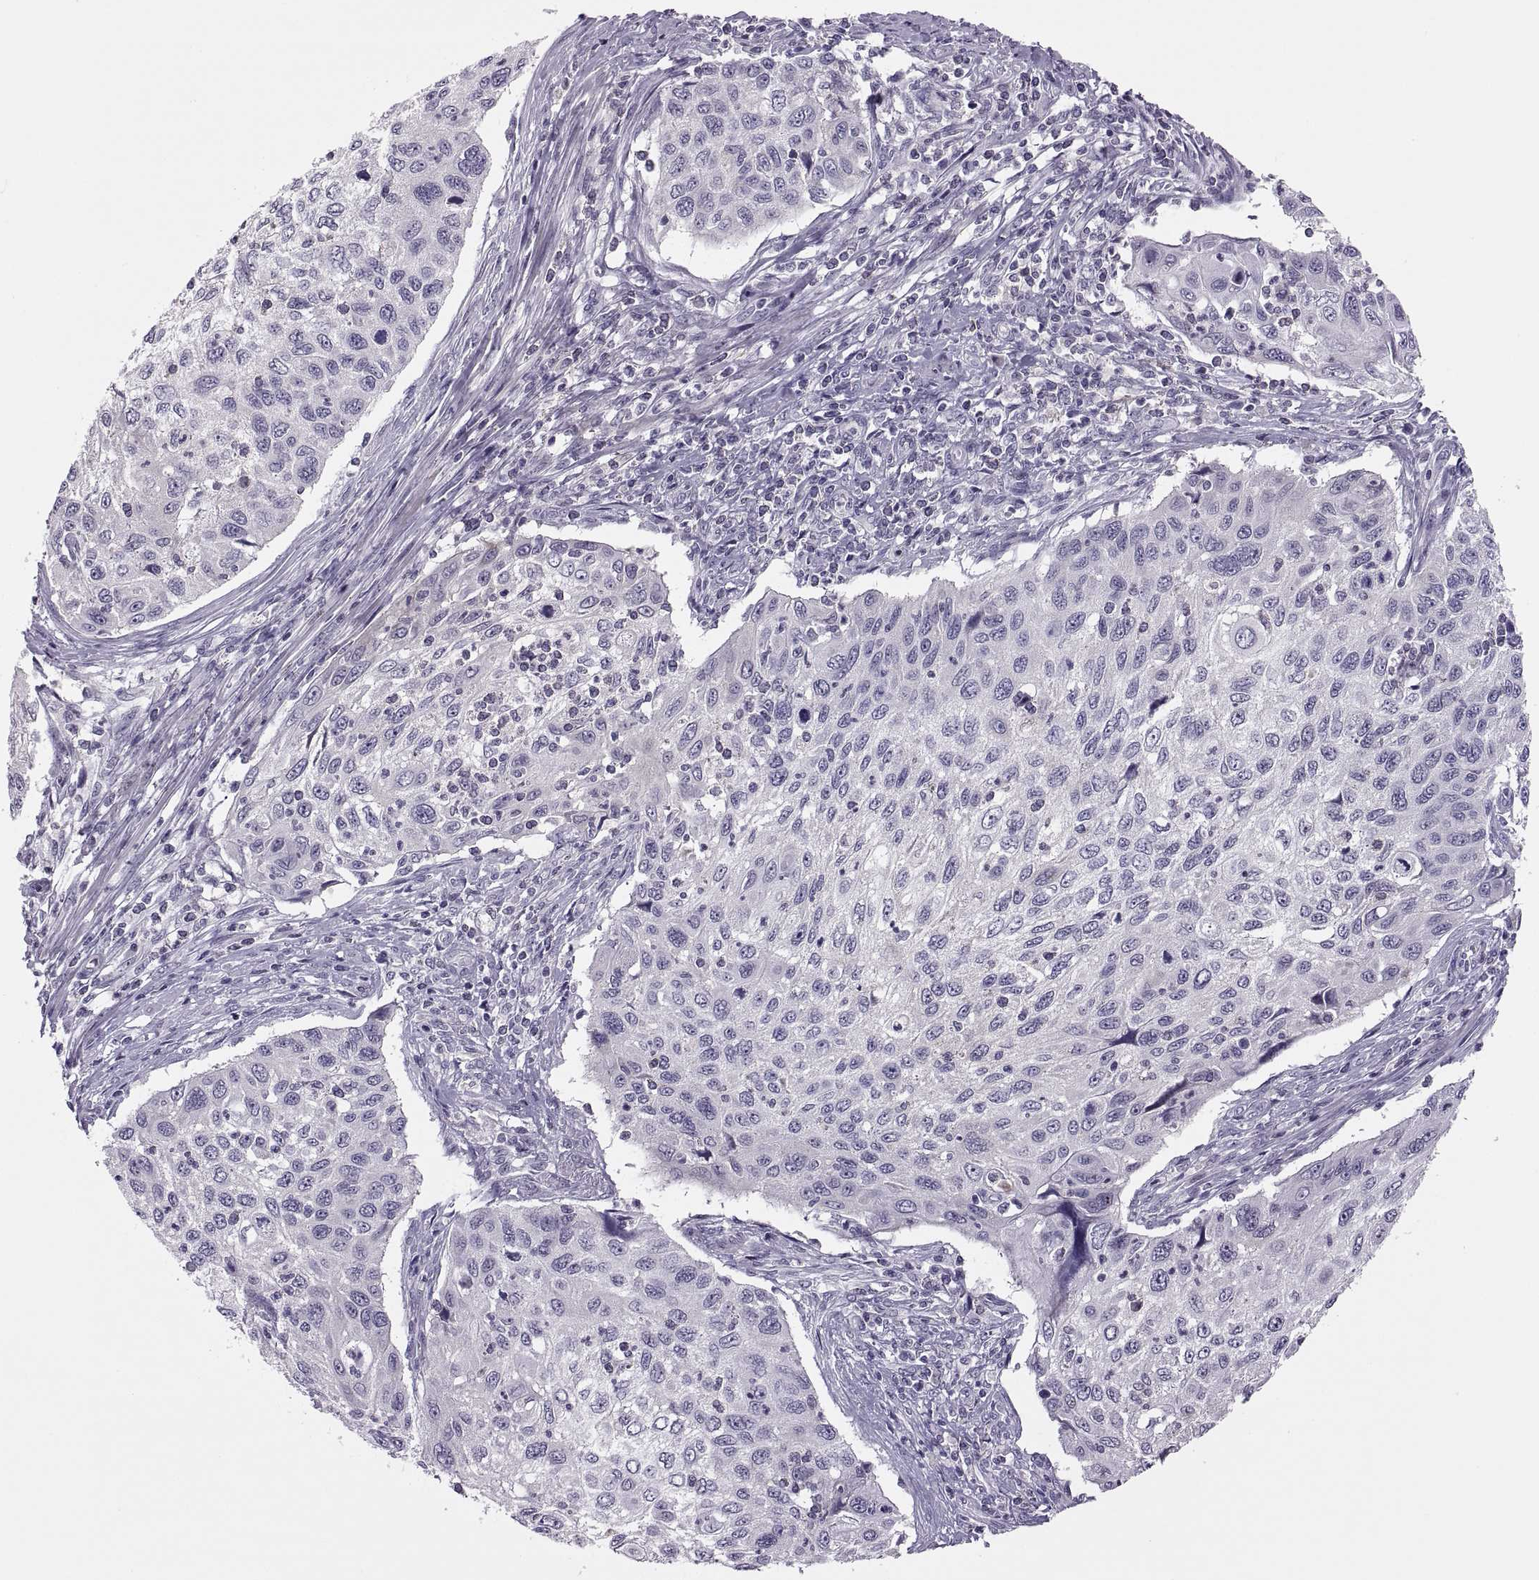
{"staining": {"intensity": "negative", "quantity": "none", "location": "none"}, "tissue": "cervical cancer", "cell_type": "Tumor cells", "image_type": "cancer", "snomed": [{"axis": "morphology", "description": "Squamous cell carcinoma, NOS"}, {"axis": "topography", "description": "Cervix"}], "caption": "Tumor cells are negative for brown protein staining in squamous cell carcinoma (cervical). The staining was performed using DAB to visualize the protein expression in brown, while the nuclei were stained in blue with hematoxylin (Magnification: 20x).", "gene": "CHCT1", "patient": {"sex": "female", "age": 70}}